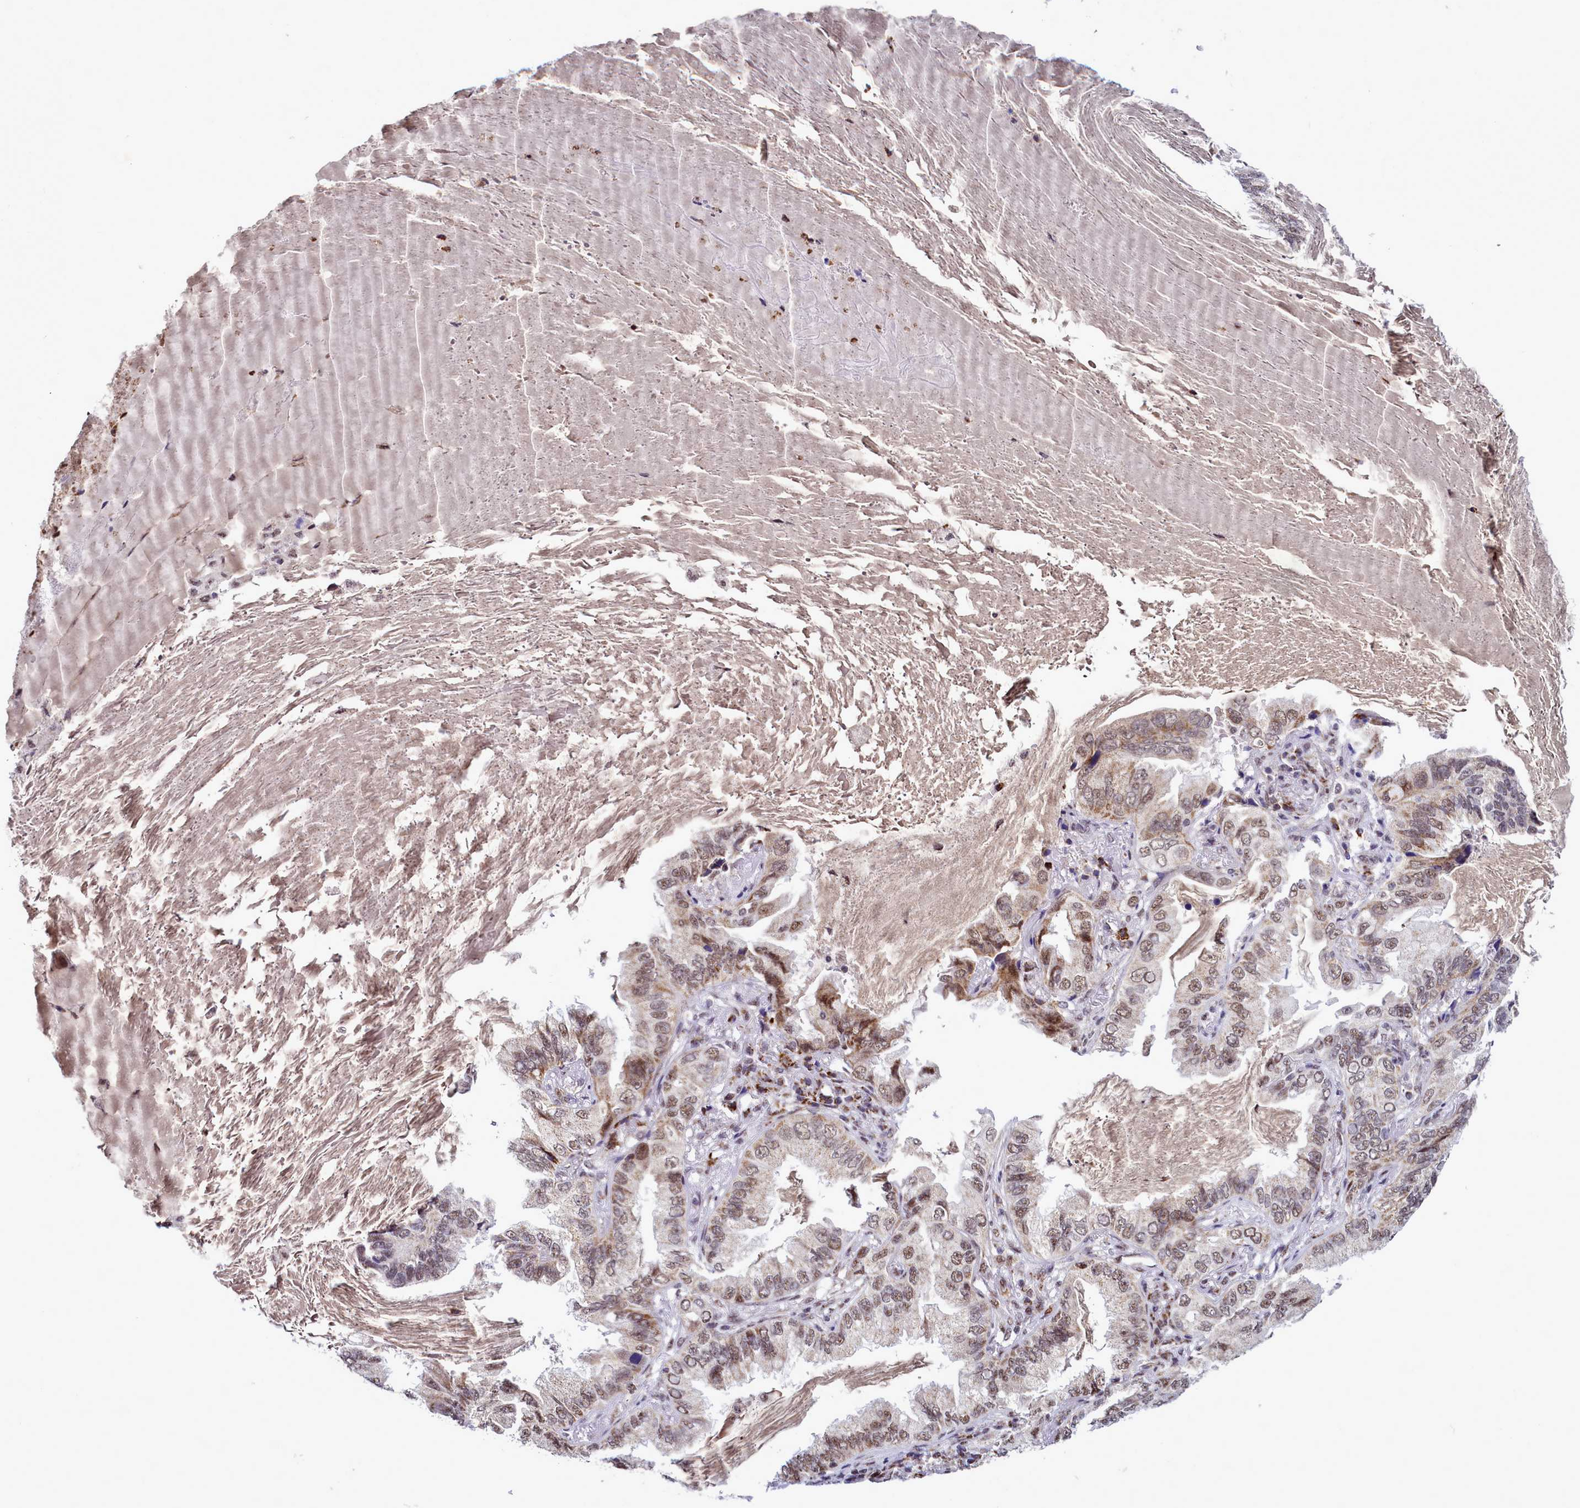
{"staining": {"intensity": "moderate", "quantity": "25%-75%", "location": "nuclear"}, "tissue": "lung cancer", "cell_type": "Tumor cells", "image_type": "cancer", "snomed": [{"axis": "morphology", "description": "Adenocarcinoma, NOS"}, {"axis": "topography", "description": "Lung"}], "caption": "Immunohistochemistry (IHC) micrograph of human adenocarcinoma (lung) stained for a protein (brown), which demonstrates medium levels of moderate nuclear staining in approximately 25%-75% of tumor cells.", "gene": "POM121L2", "patient": {"sex": "female", "age": 69}}